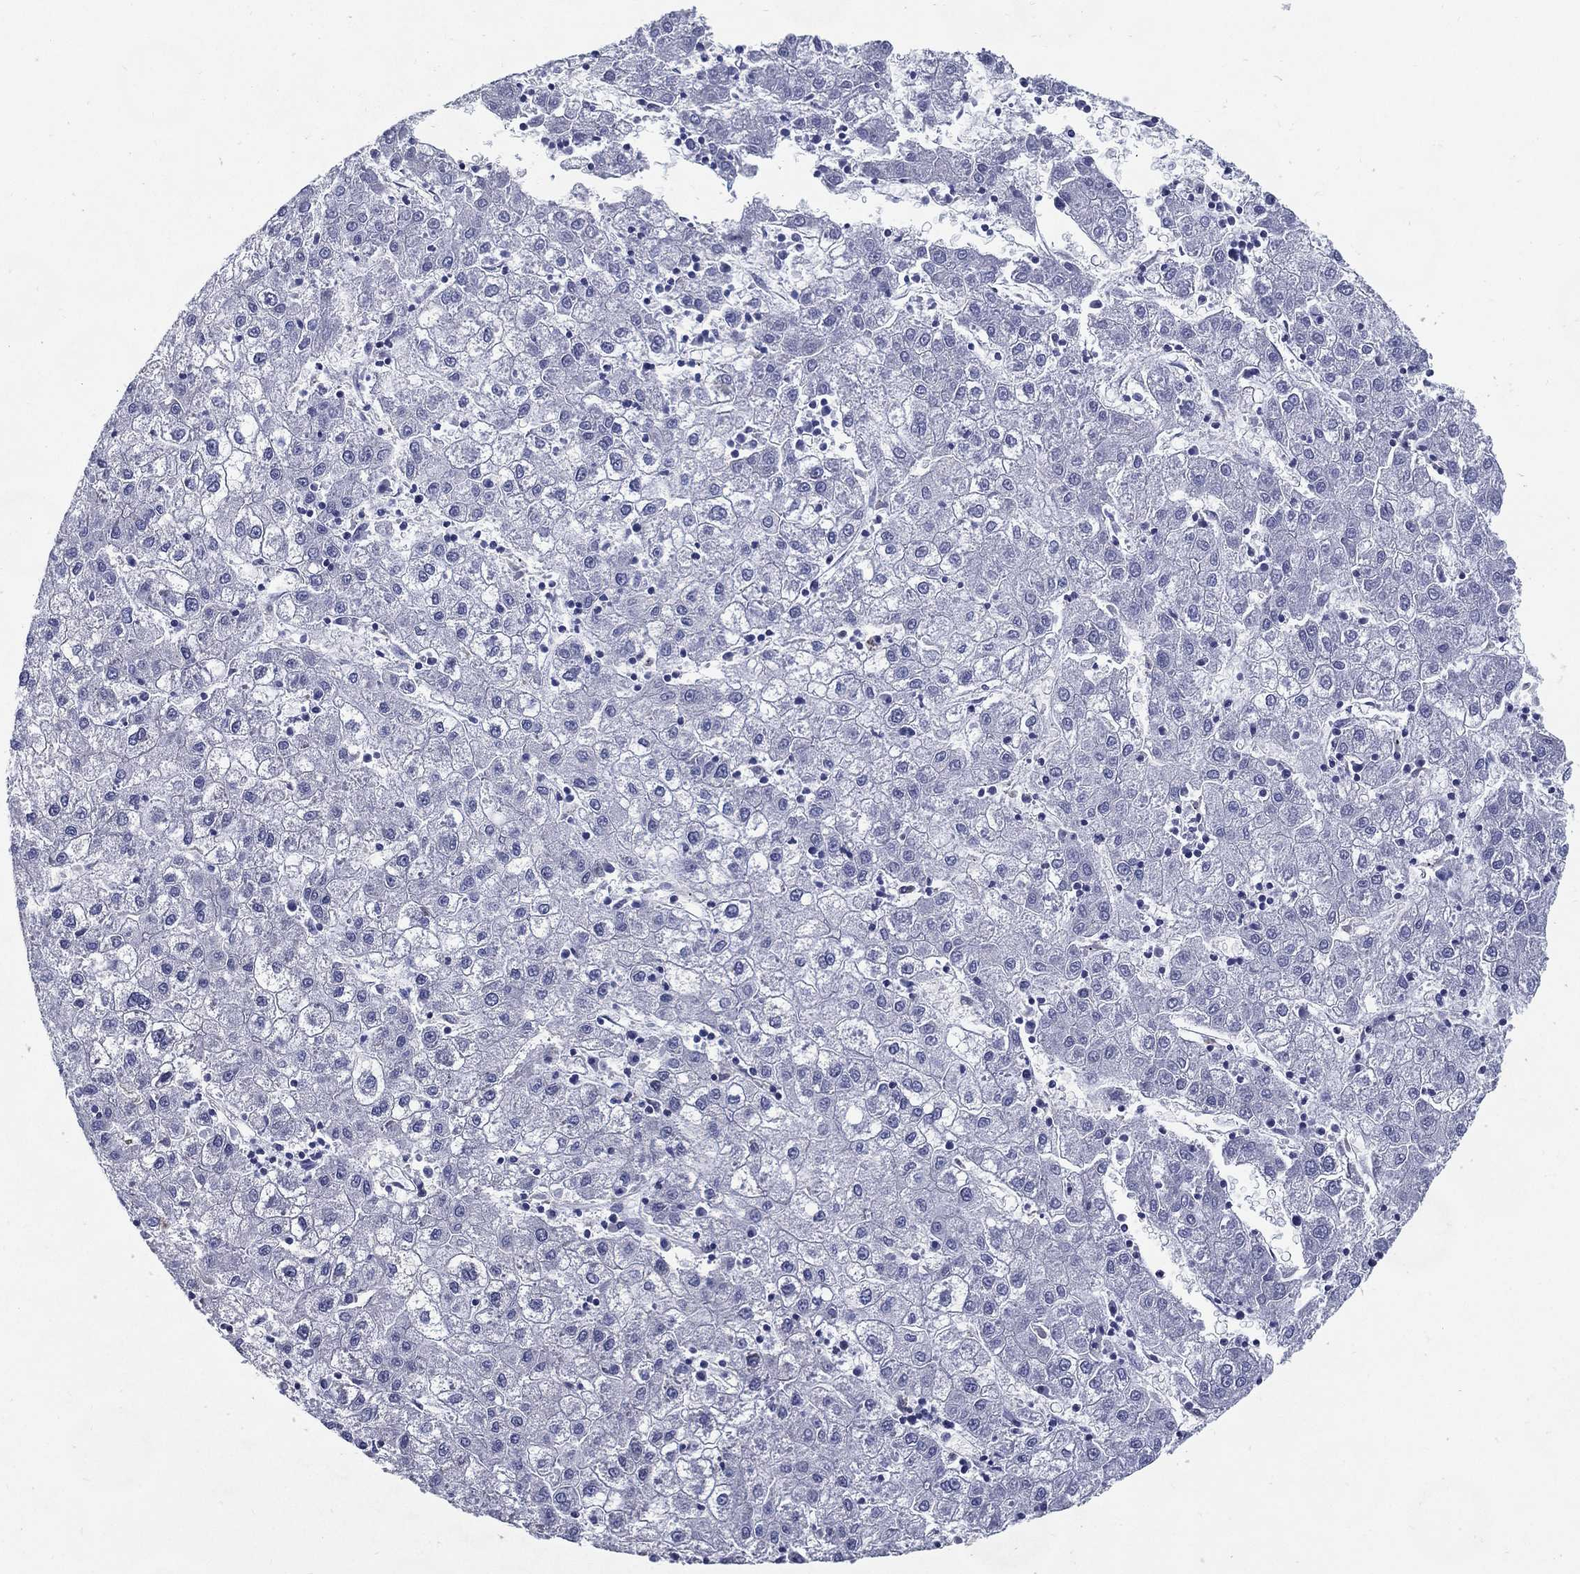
{"staining": {"intensity": "negative", "quantity": "none", "location": "none"}, "tissue": "liver cancer", "cell_type": "Tumor cells", "image_type": "cancer", "snomed": [{"axis": "morphology", "description": "Carcinoma, Hepatocellular, NOS"}, {"axis": "topography", "description": "Liver"}], "caption": "DAB immunohistochemical staining of human liver cancer (hepatocellular carcinoma) demonstrates no significant expression in tumor cells.", "gene": "C19orf18", "patient": {"sex": "male", "age": 72}}